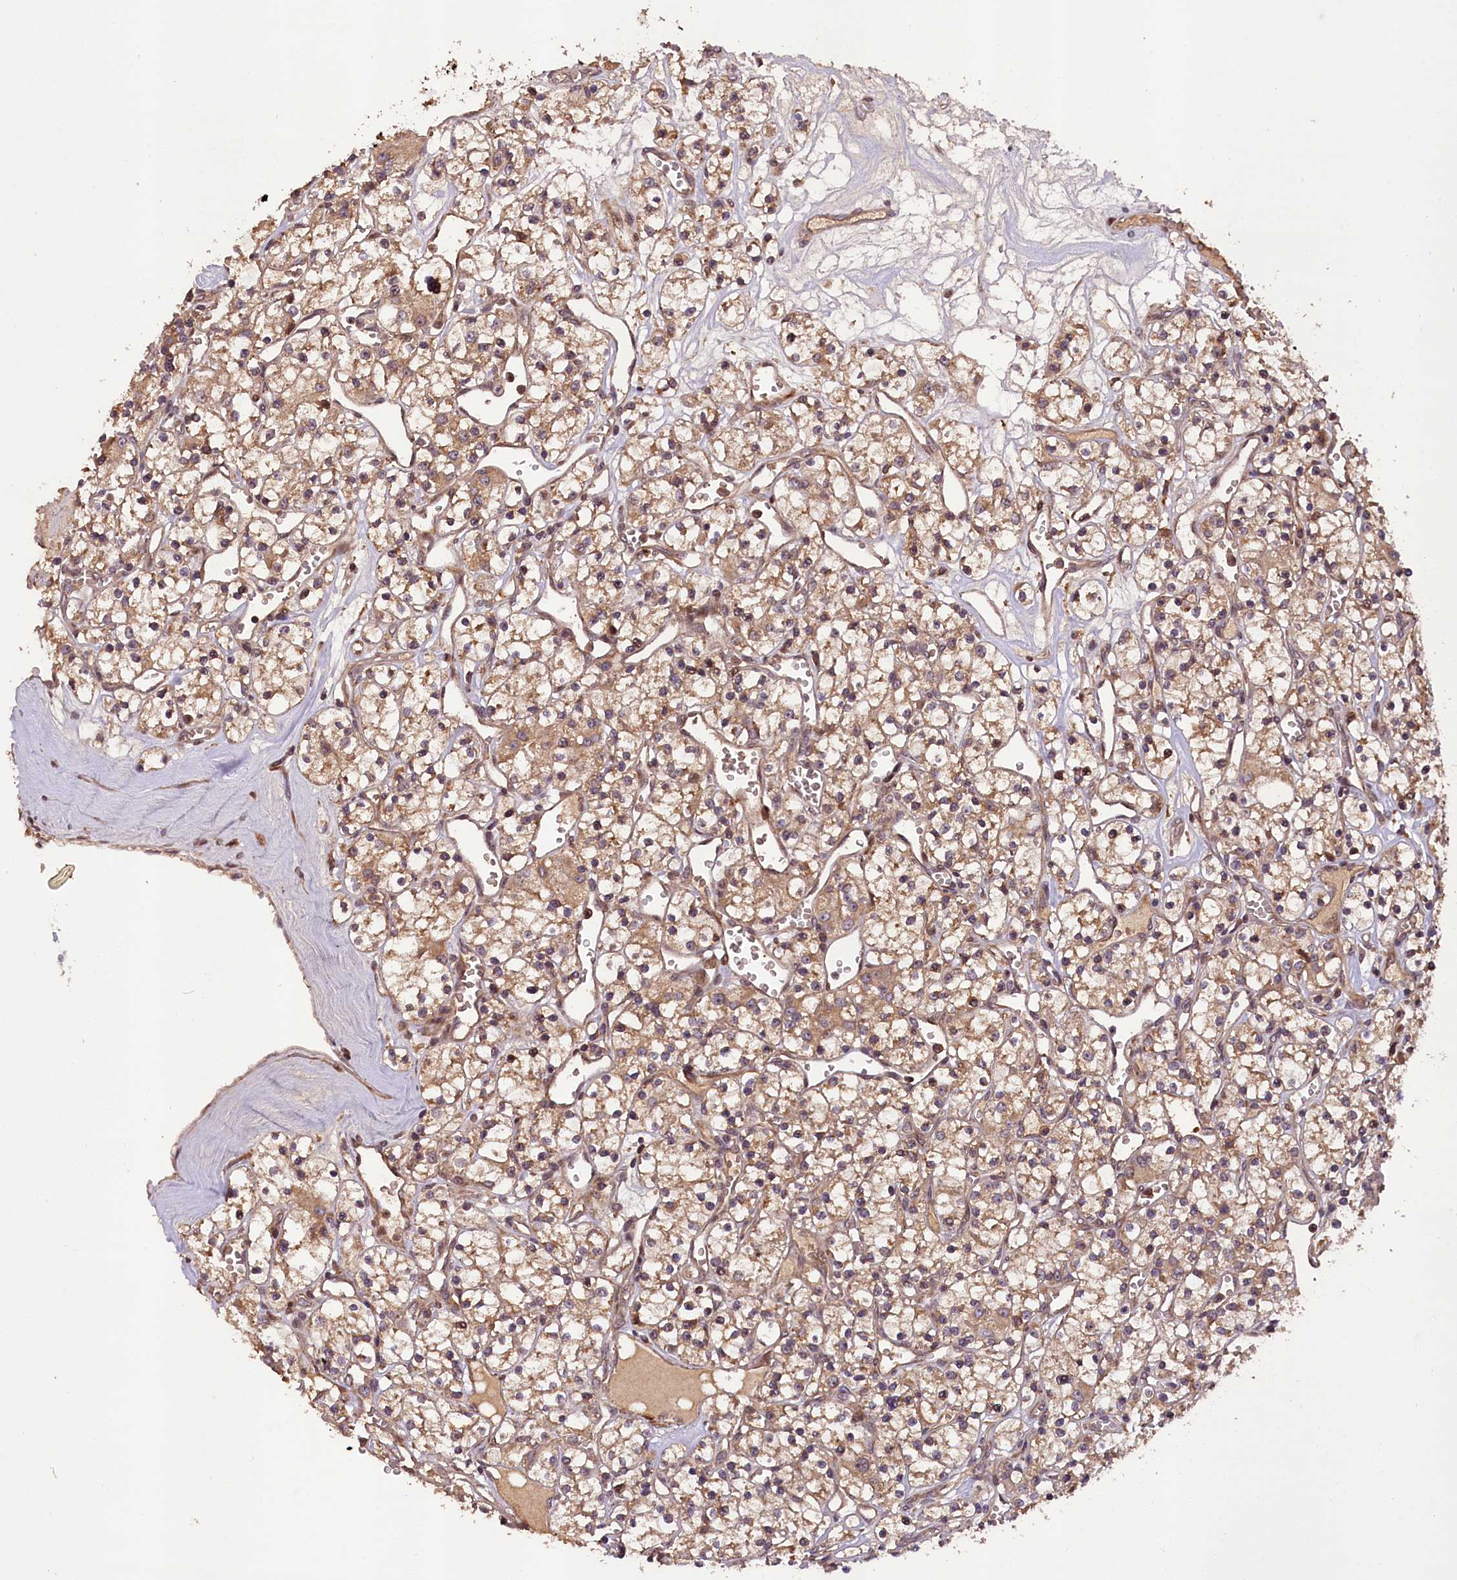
{"staining": {"intensity": "moderate", "quantity": ">75%", "location": "cytoplasmic/membranous"}, "tissue": "renal cancer", "cell_type": "Tumor cells", "image_type": "cancer", "snomed": [{"axis": "morphology", "description": "Adenocarcinoma, NOS"}, {"axis": "topography", "description": "Kidney"}], "caption": "Adenocarcinoma (renal) stained for a protein reveals moderate cytoplasmic/membranous positivity in tumor cells. The staining is performed using DAB (3,3'-diaminobenzidine) brown chromogen to label protein expression. The nuclei are counter-stained blue using hematoxylin.", "gene": "DNAJB9", "patient": {"sex": "female", "age": 59}}